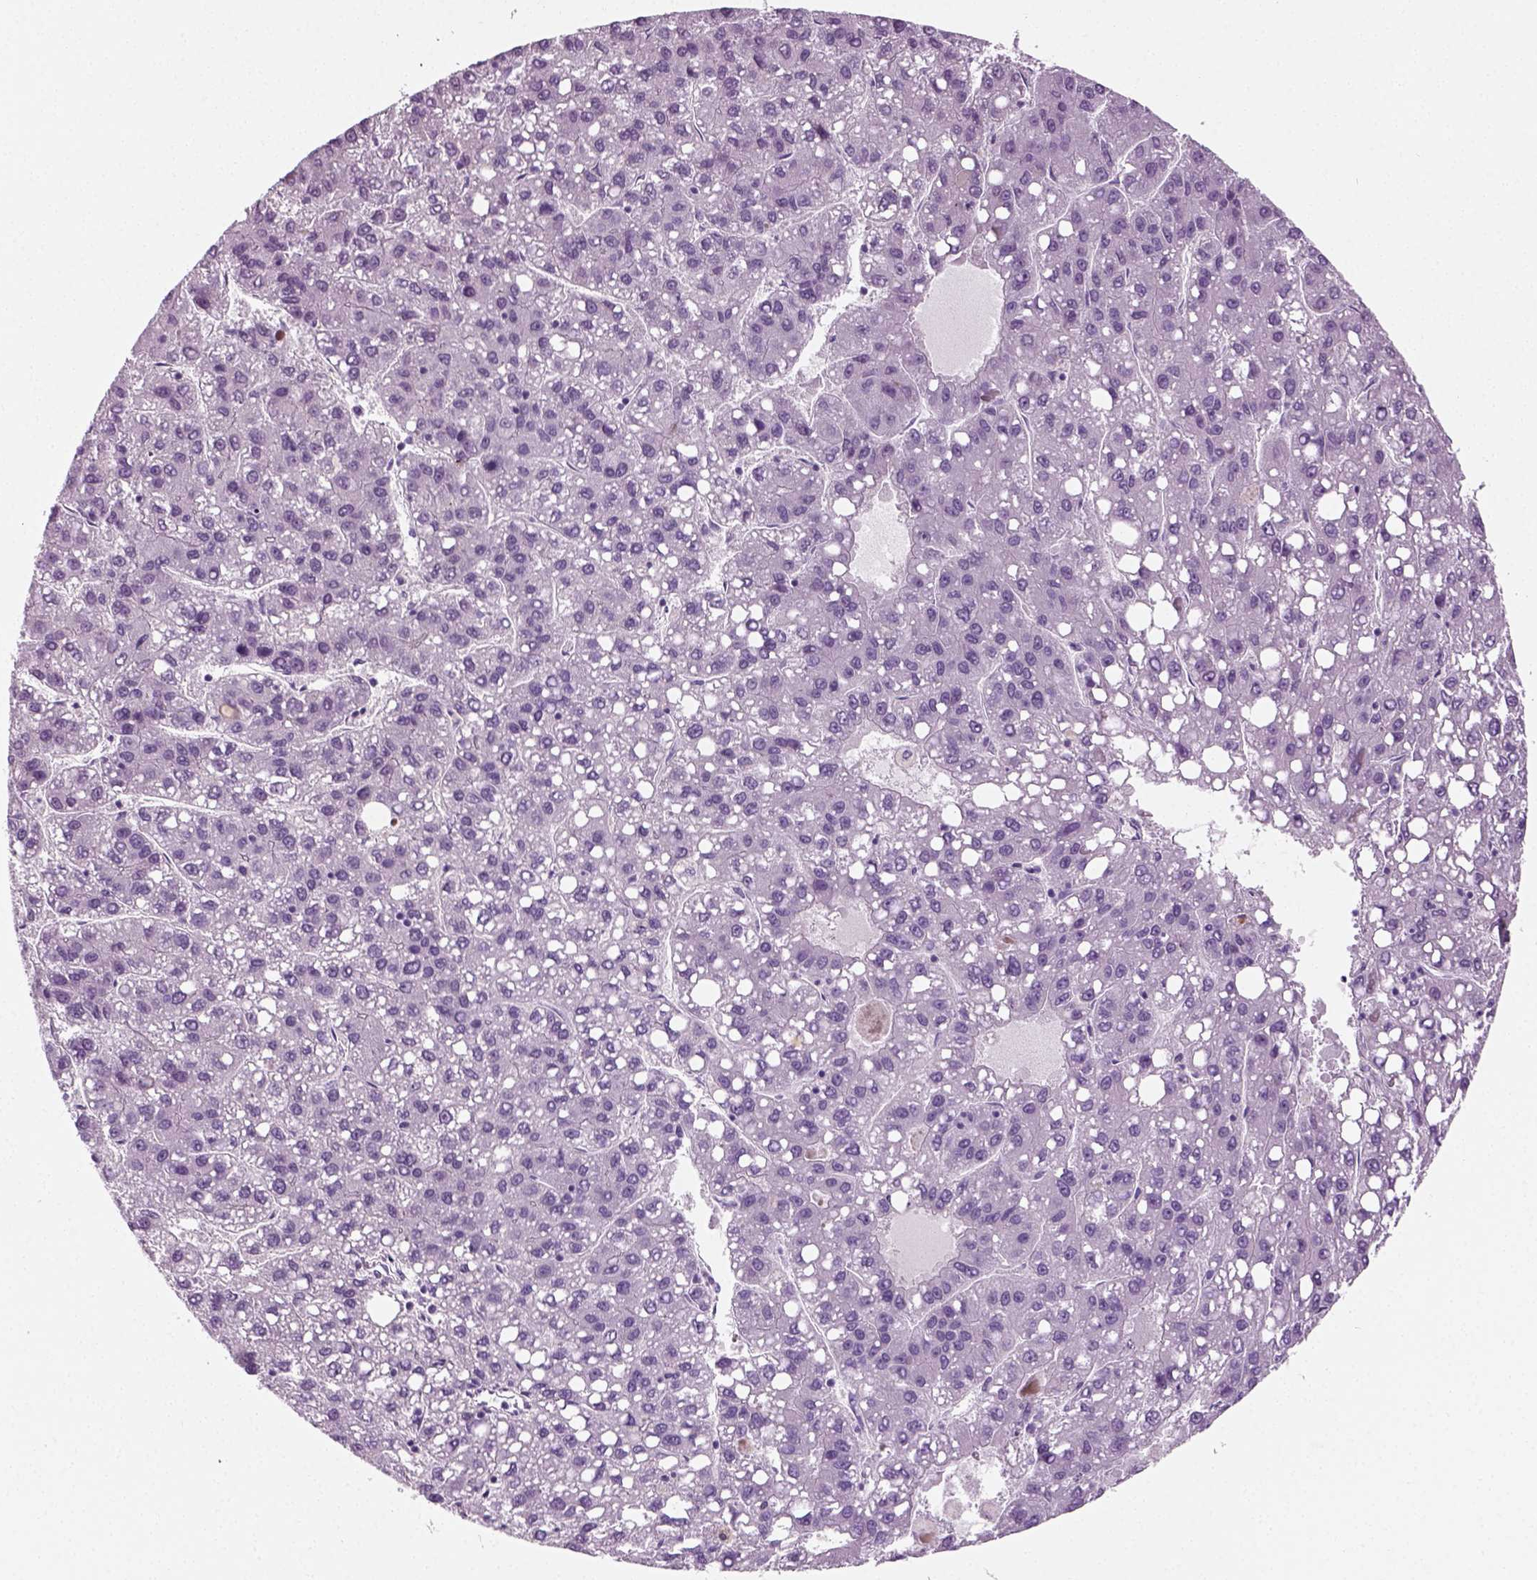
{"staining": {"intensity": "negative", "quantity": "none", "location": "none"}, "tissue": "liver cancer", "cell_type": "Tumor cells", "image_type": "cancer", "snomed": [{"axis": "morphology", "description": "Carcinoma, Hepatocellular, NOS"}, {"axis": "topography", "description": "Liver"}], "caption": "Human liver cancer (hepatocellular carcinoma) stained for a protein using immunohistochemistry (IHC) exhibits no staining in tumor cells.", "gene": "SPATA31E1", "patient": {"sex": "female", "age": 82}}